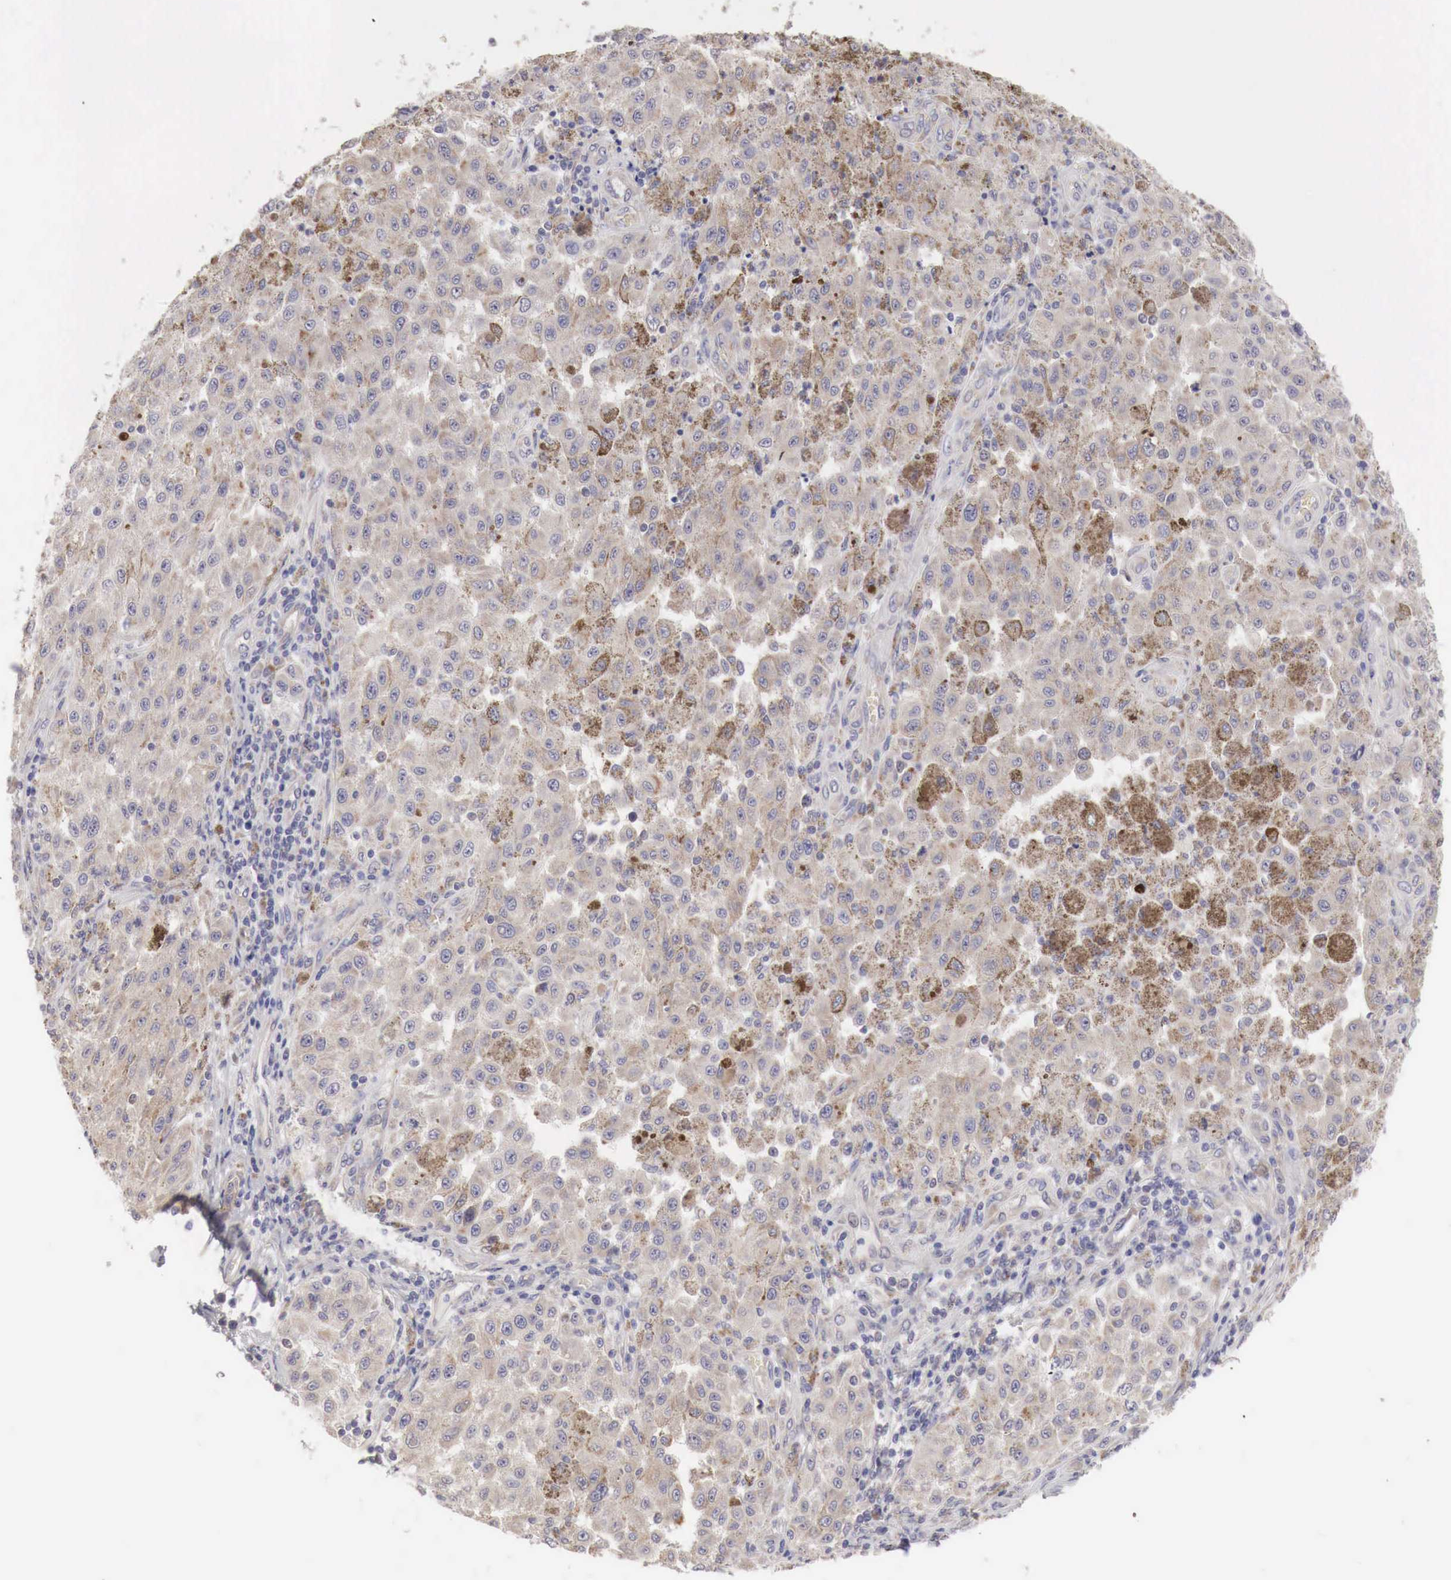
{"staining": {"intensity": "weak", "quantity": ">75%", "location": "cytoplasmic/membranous"}, "tissue": "melanoma", "cell_type": "Tumor cells", "image_type": "cancer", "snomed": [{"axis": "morphology", "description": "Malignant melanoma, NOS"}, {"axis": "topography", "description": "Skin"}], "caption": "This histopathology image shows IHC staining of malignant melanoma, with low weak cytoplasmic/membranous staining in approximately >75% of tumor cells.", "gene": "NSDHL", "patient": {"sex": "female", "age": 64}}